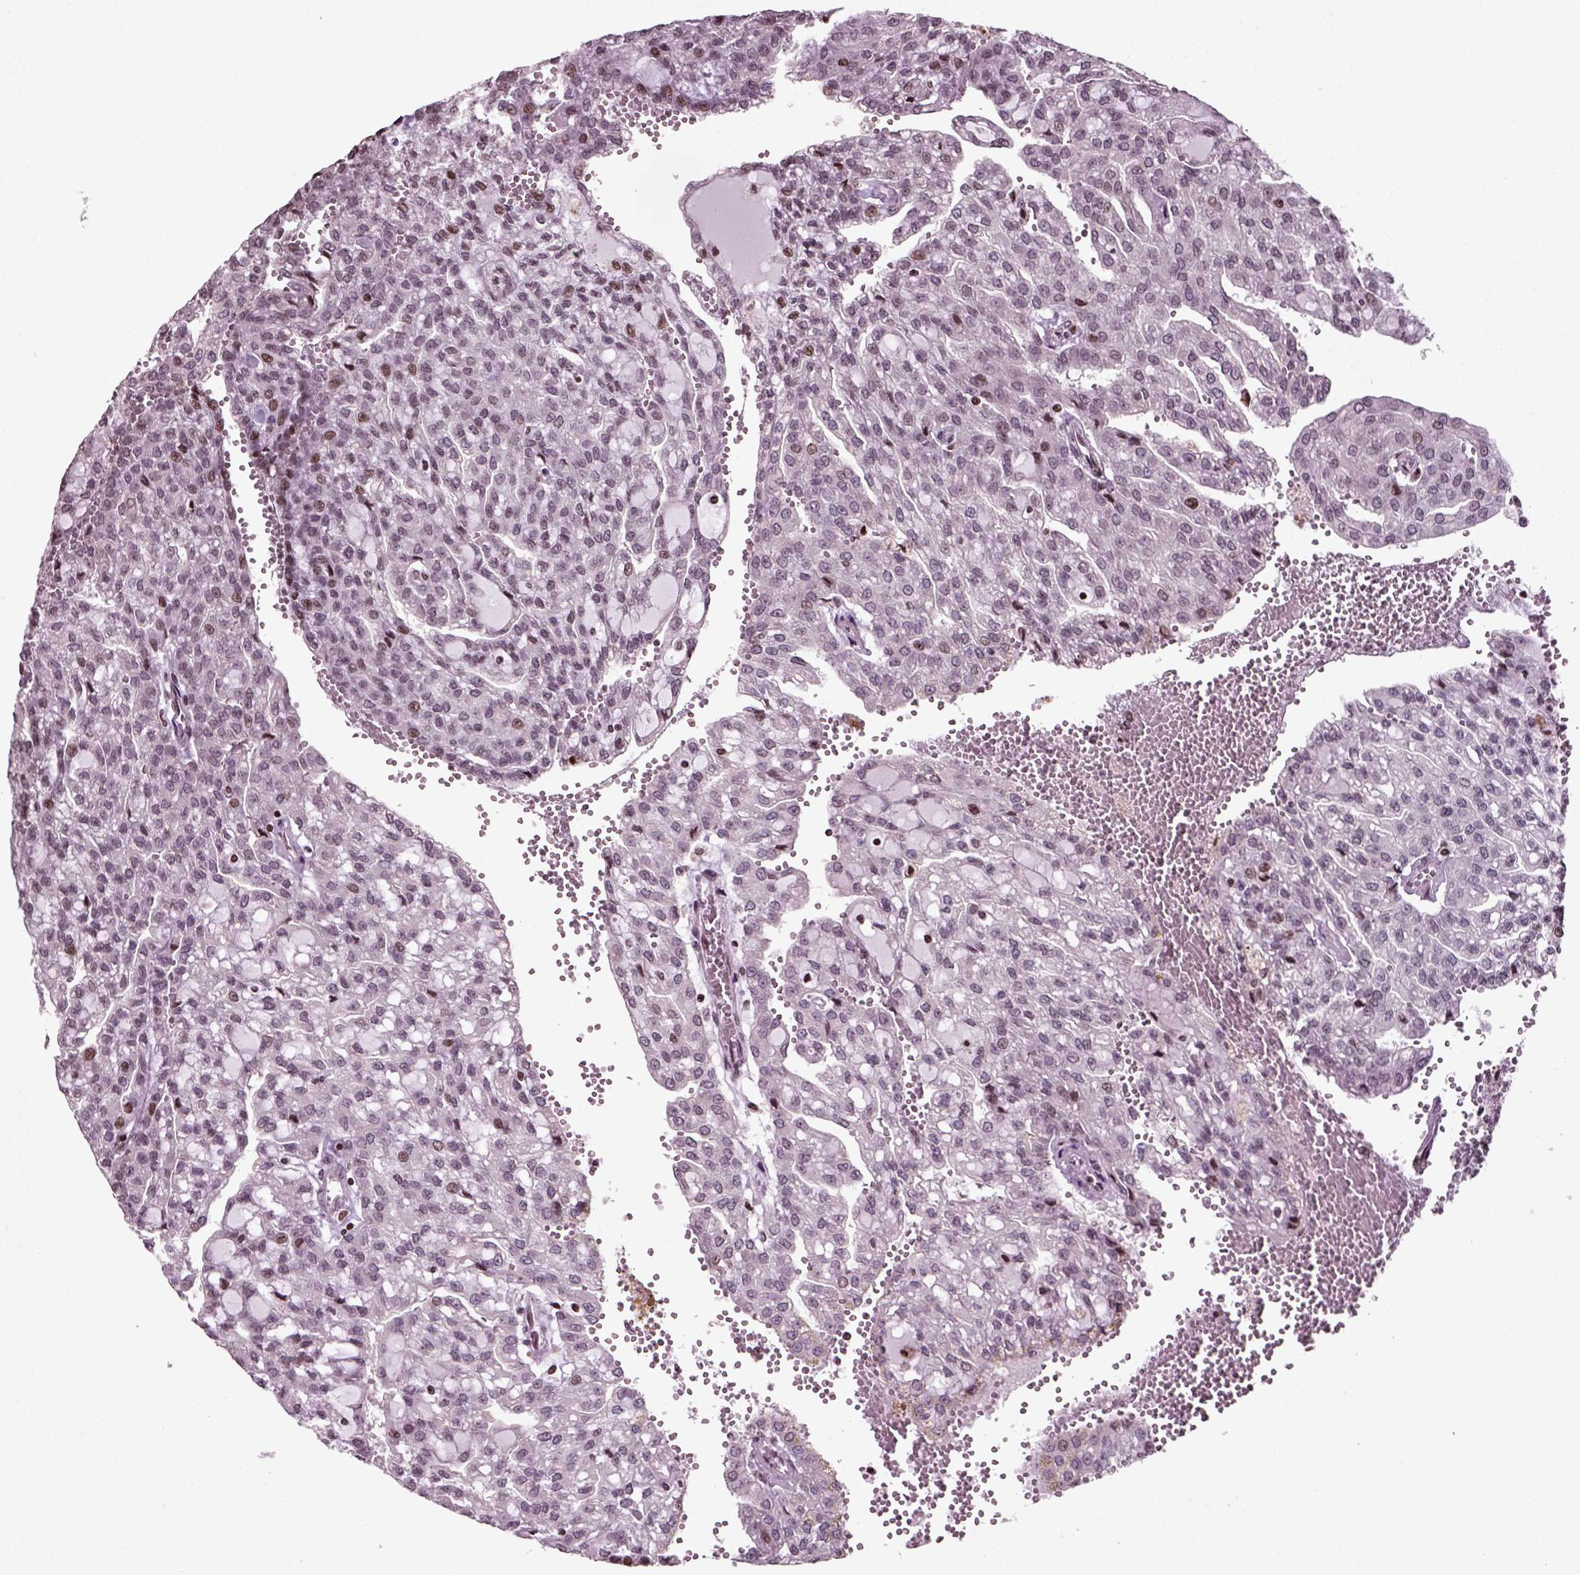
{"staining": {"intensity": "moderate", "quantity": "<25%", "location": "nuclear"}, "tissue": "renal cancer", "cell_type": "Tumor cells", "image_type": "cancer", "snomed": [{"axis": "morphology", "description": "Adenocarcinoma, NOS"}, {"axis": "topography", "description": "Kidney"}], "caption": "The immunohistochemical stain labels moderate nuclear positivity in tumor cells of renal adenocarcinoma tissue. The staining was performed using DAB to visualize the protein expression in brown, while the nuclei were stained in blue with hematoxylin (Magnification: 20x).", "gene": "HEYL", "patient": {"sex": "male", "age": 63}}